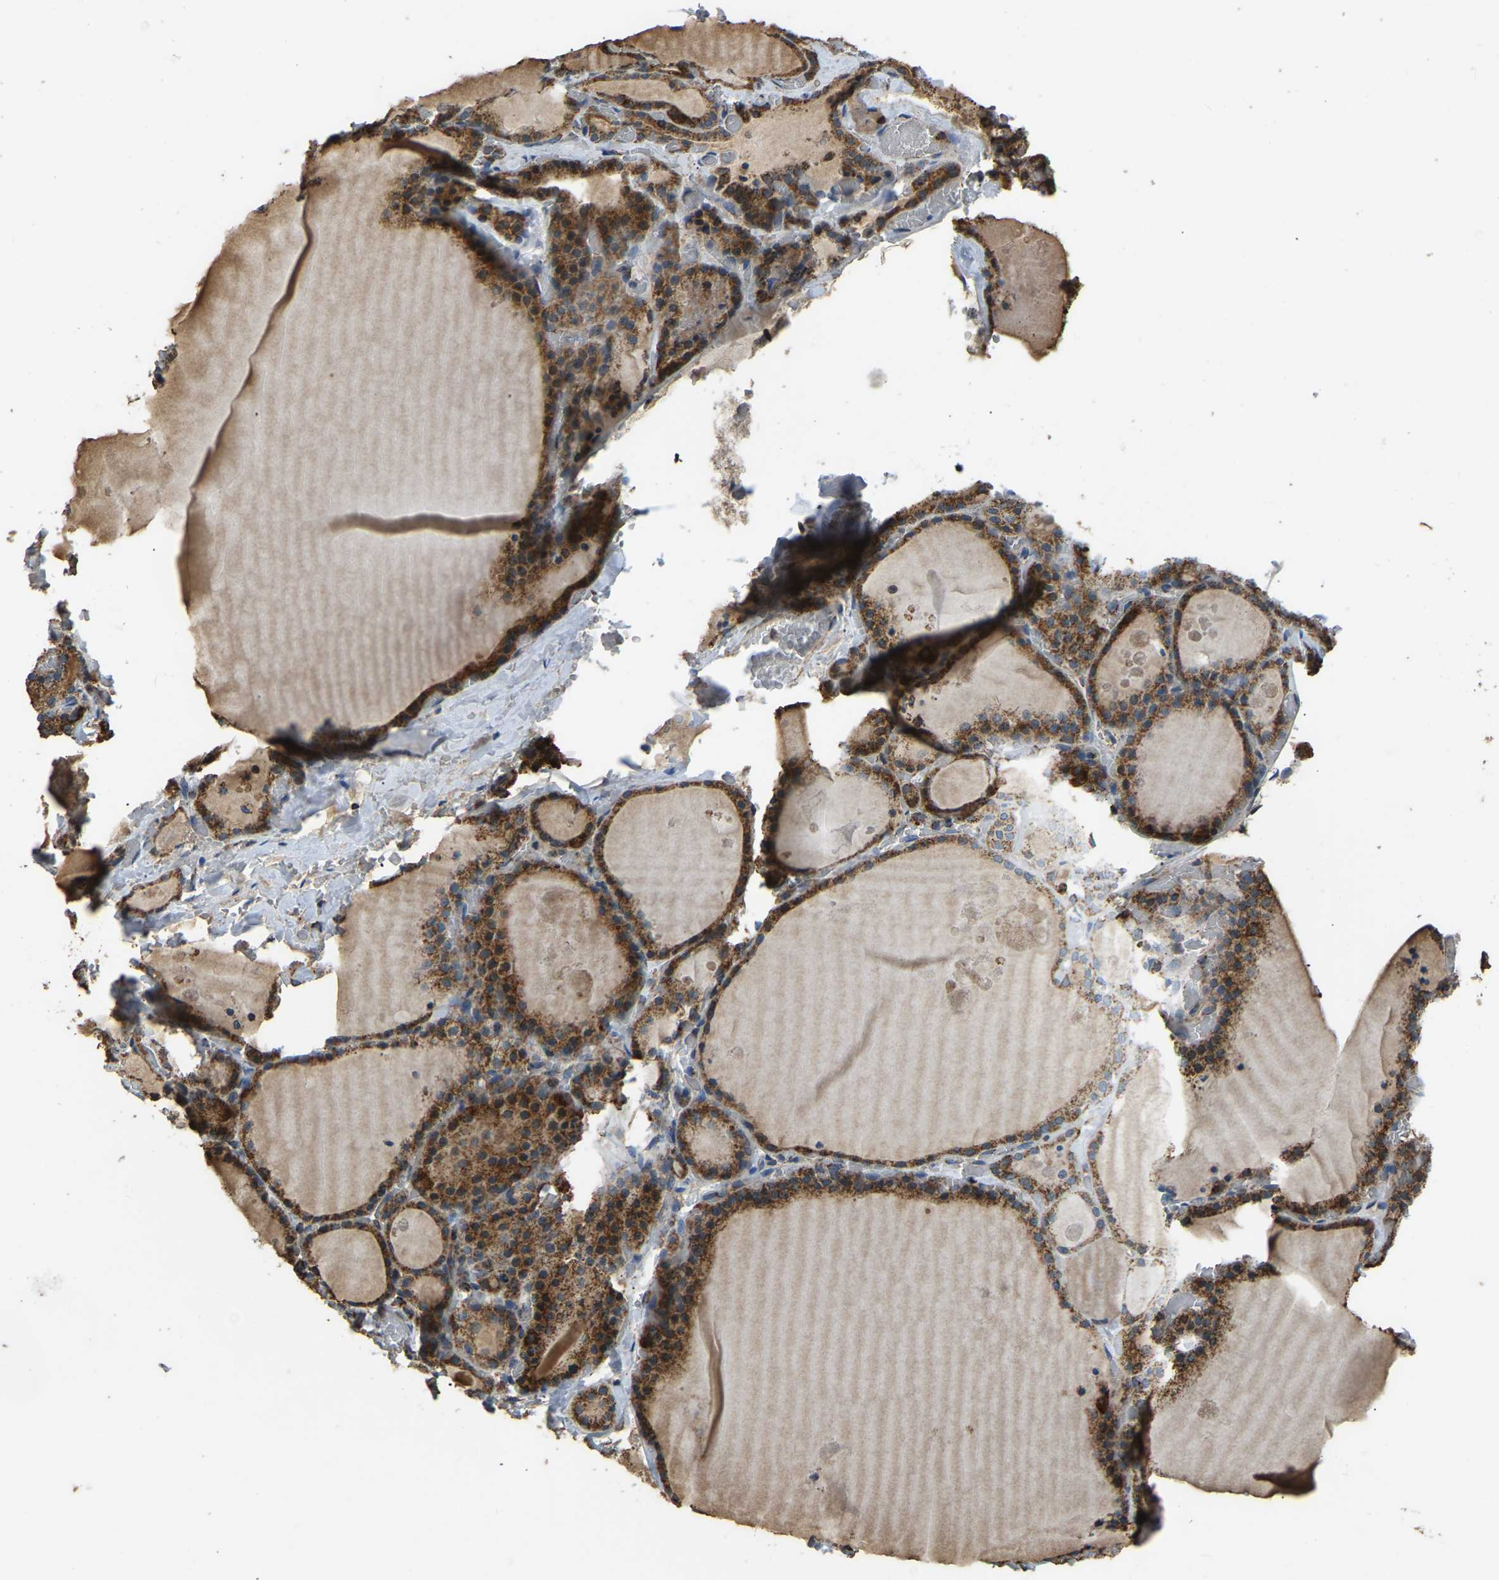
{"staining": {"intensity": "strong", "quantity": ">75%", "location": "cytoplasmic/membranous"}, "tissue": "thyroid gland", "cell_type": "Glandular cells", "image_type": "normal", "snomed": [{"axis": "morphology", "description": "Normal tissue, NOS"}, {"axis": "topography", "description": "Thyroid gland"}], "caption": "The histopathology image reveals immunohistochemical staining of unremarkable thyroid gland. There is strong cytoplasmic/membranous expression is identified in approximately >75% of glandular cells. Using DAB (brown) and hematoxylin (blue) stains, captured at high magnification using brightfield microscopy.", "gene": "TUFM", "patient": {"sex": "male", "age": 56}}